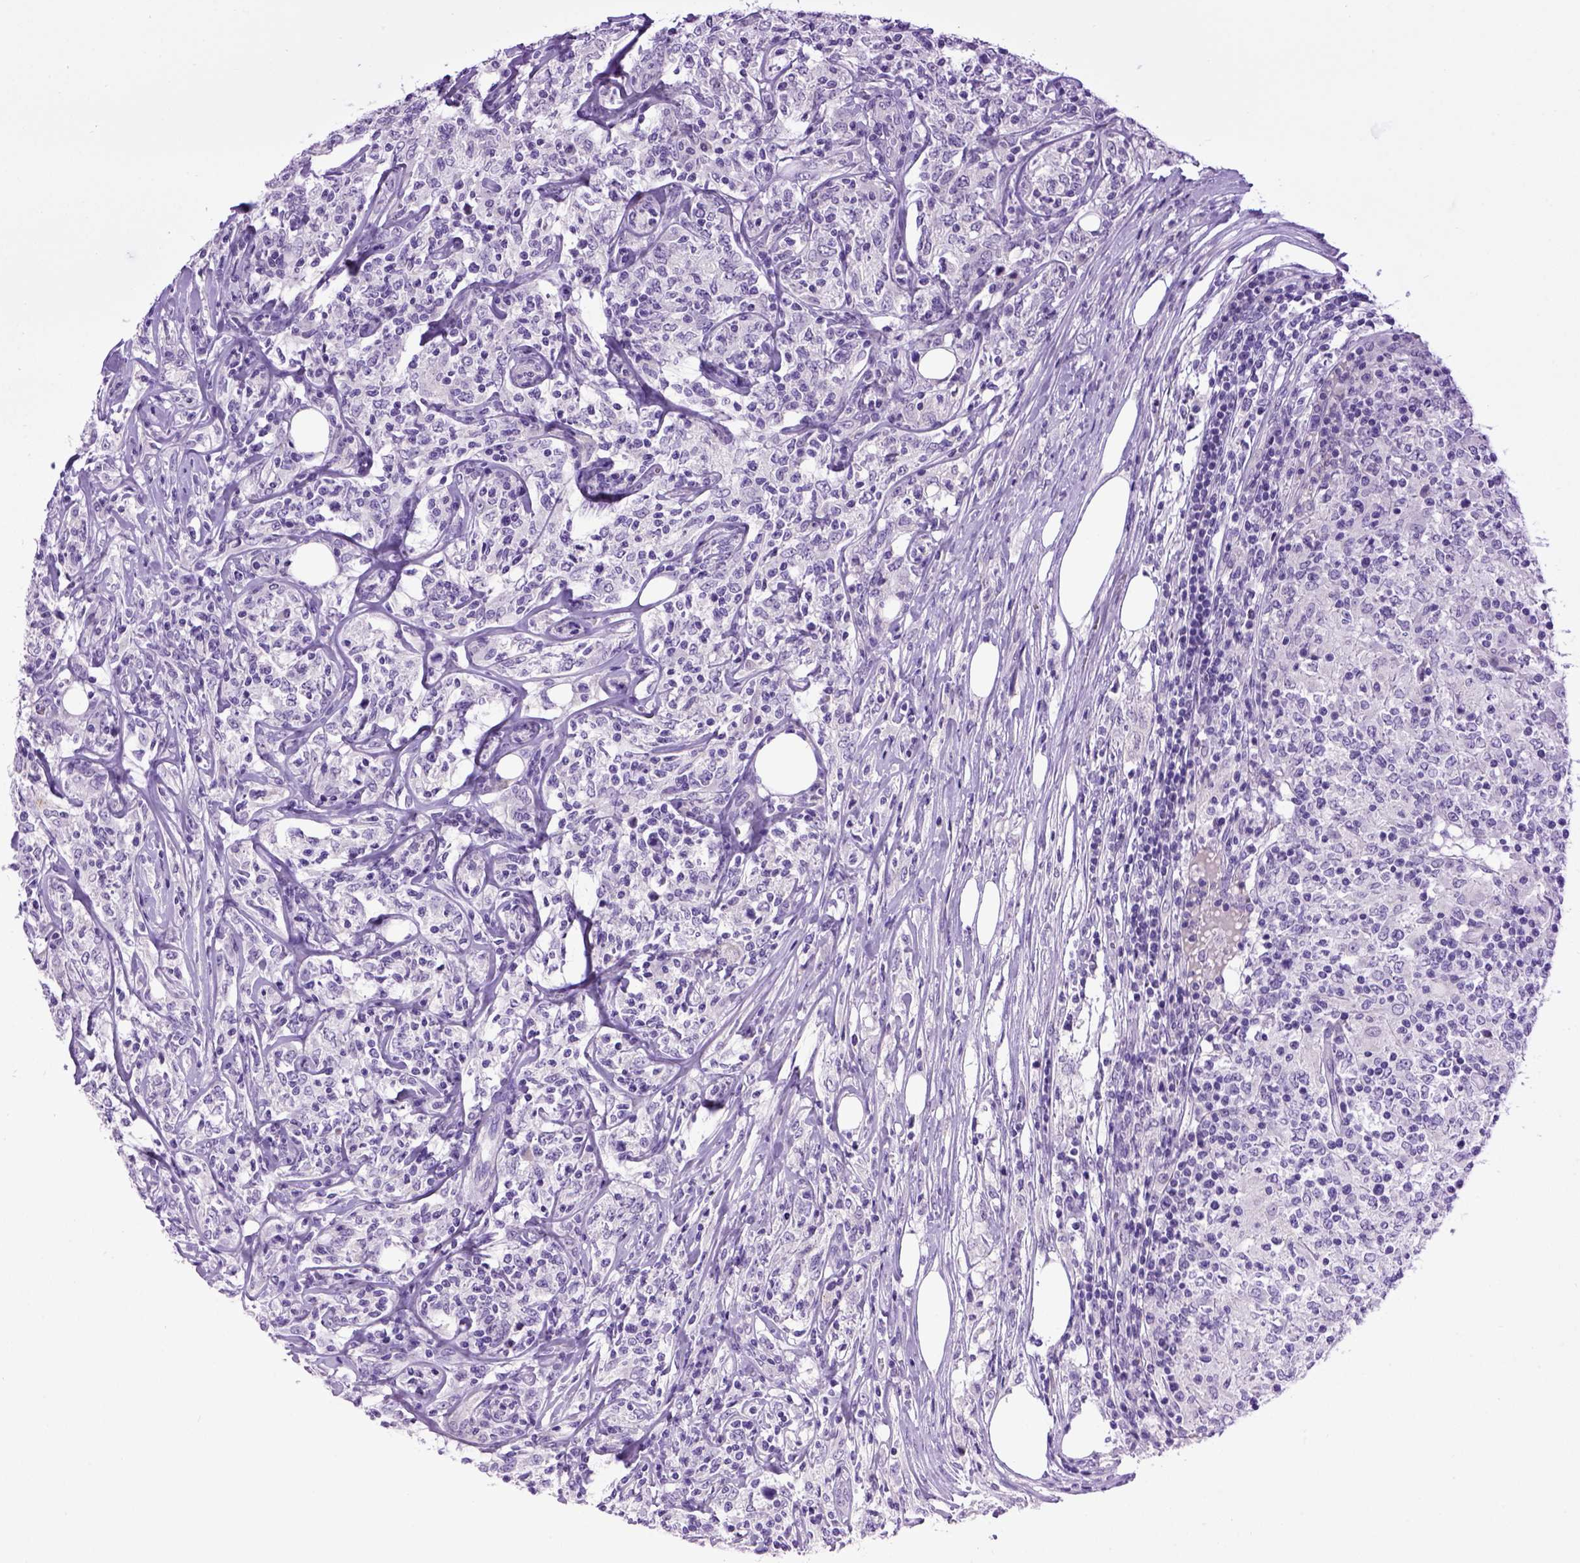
{"staining": {"intensity": "negative", "quantity": "none", "location": "none"}, "tissue": "lymphoma", "cell_type": "Tumor cells", "image_type": "cancer", "snomed": [{"axis": "morphology", "description": "Malignant lymphoma, non-Hodgkin's type, High grade"}, {"axis": "topography", "description": "Lymph node"}], "caption": "Human malignant lymphoma, non-Hodgkin's type (high-grade) stained for a protein using immunohistochemistry (IHC) demonstrates no positivity in tumor cells.", "gene": "CDH1", "patient": {"sex": "female", "age": 84}}